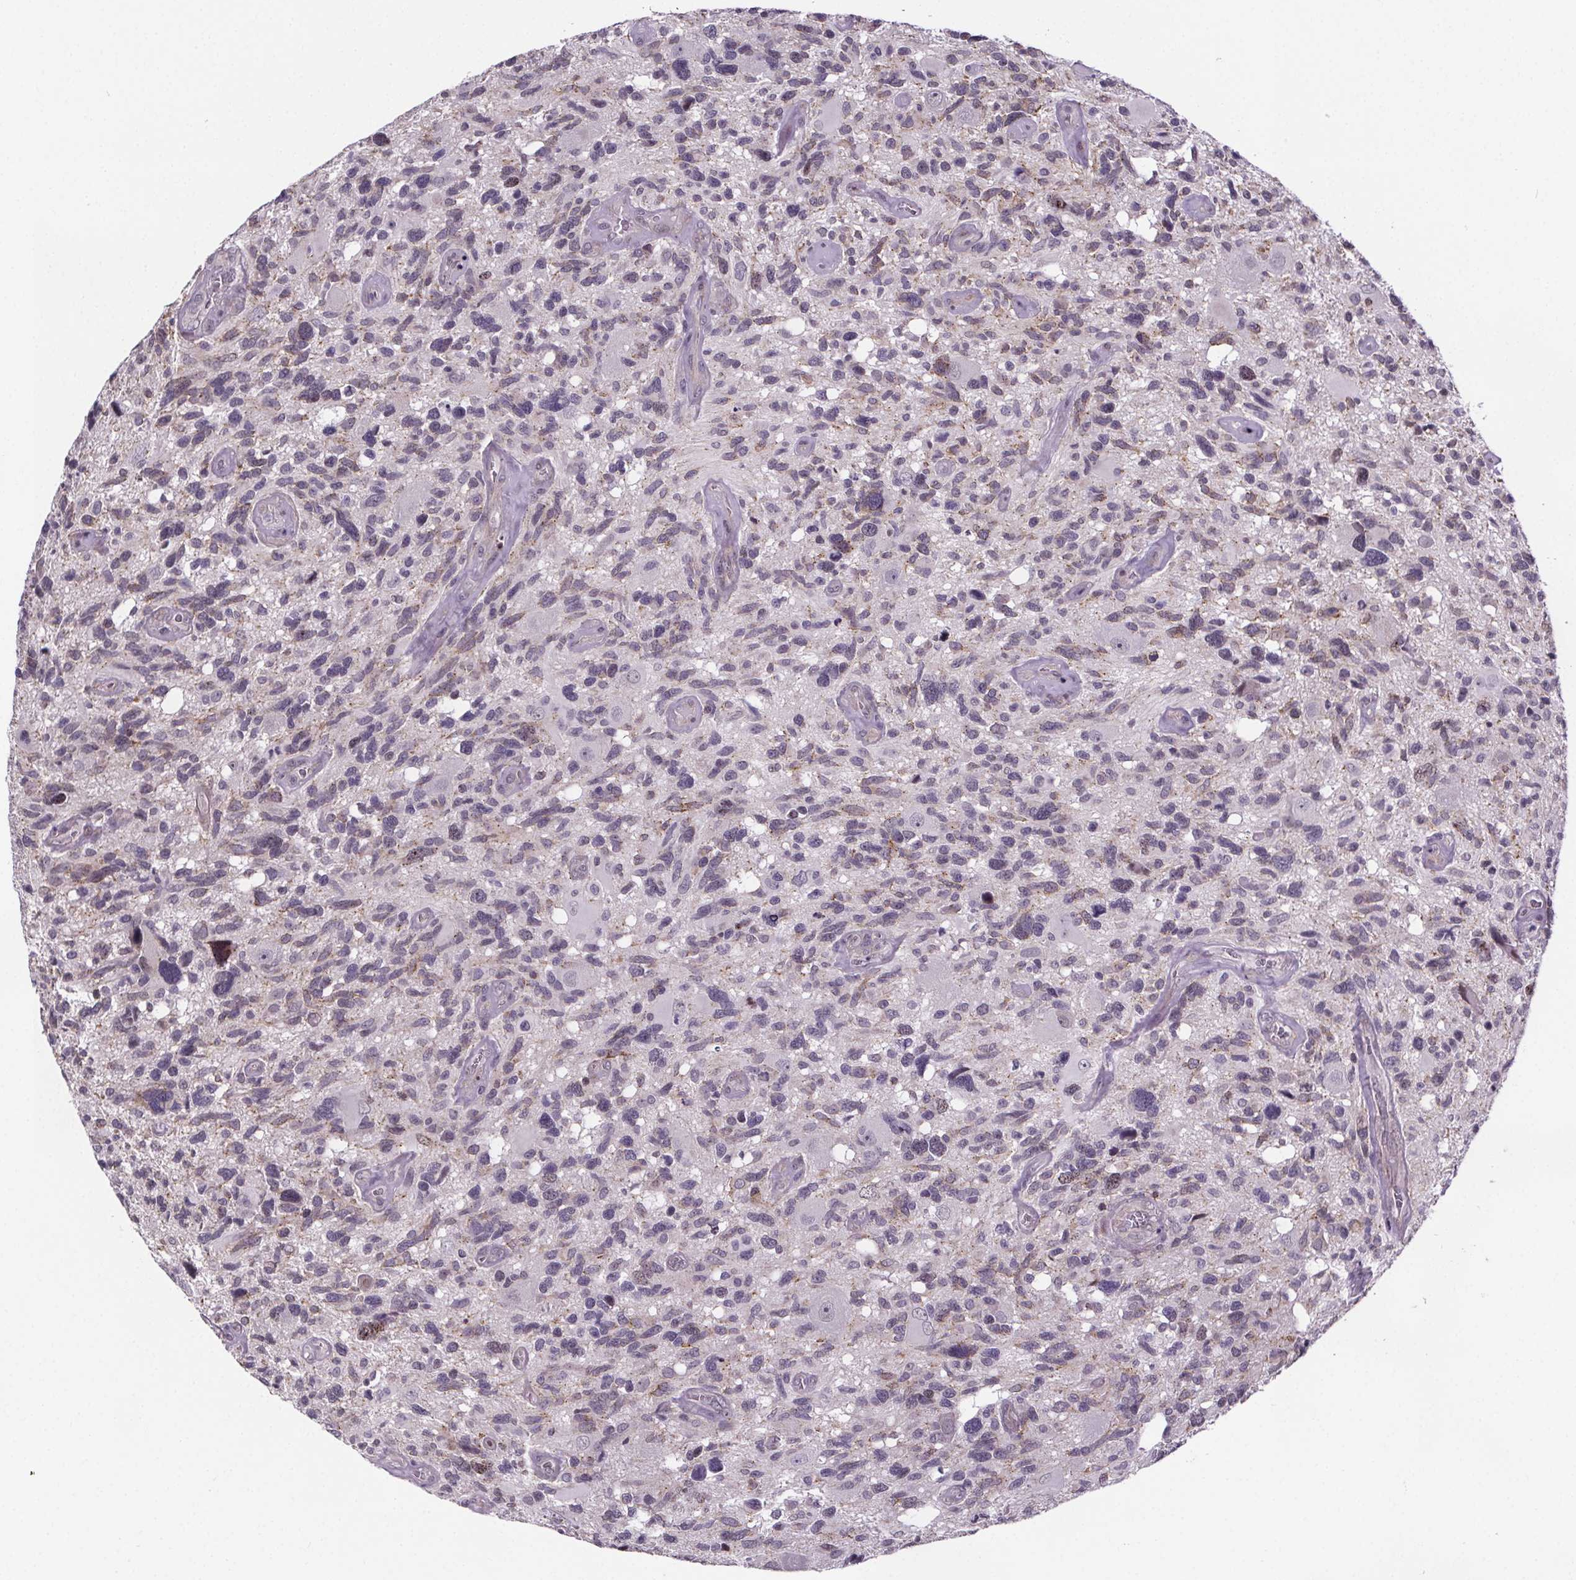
{"staining": {"intensity": "weak", "quantity": "<25%", "location": "cytoplasmic/membranous"}, "tissue": "glioma", "cell_type": "Tumor cells", "image_type": "cancer", "snomed": [{"axis": "morphology", "description": "Glioma, malignant, High grade"}, {"axis": "topography", "description": "Brain"}], "caption": "High-grade glioma (malignant) stained for a protein using immunohistochemistry displays no positivity tumor cells.", "gene": "TTC12", "patient": {"sex": "male", "age": 49}}